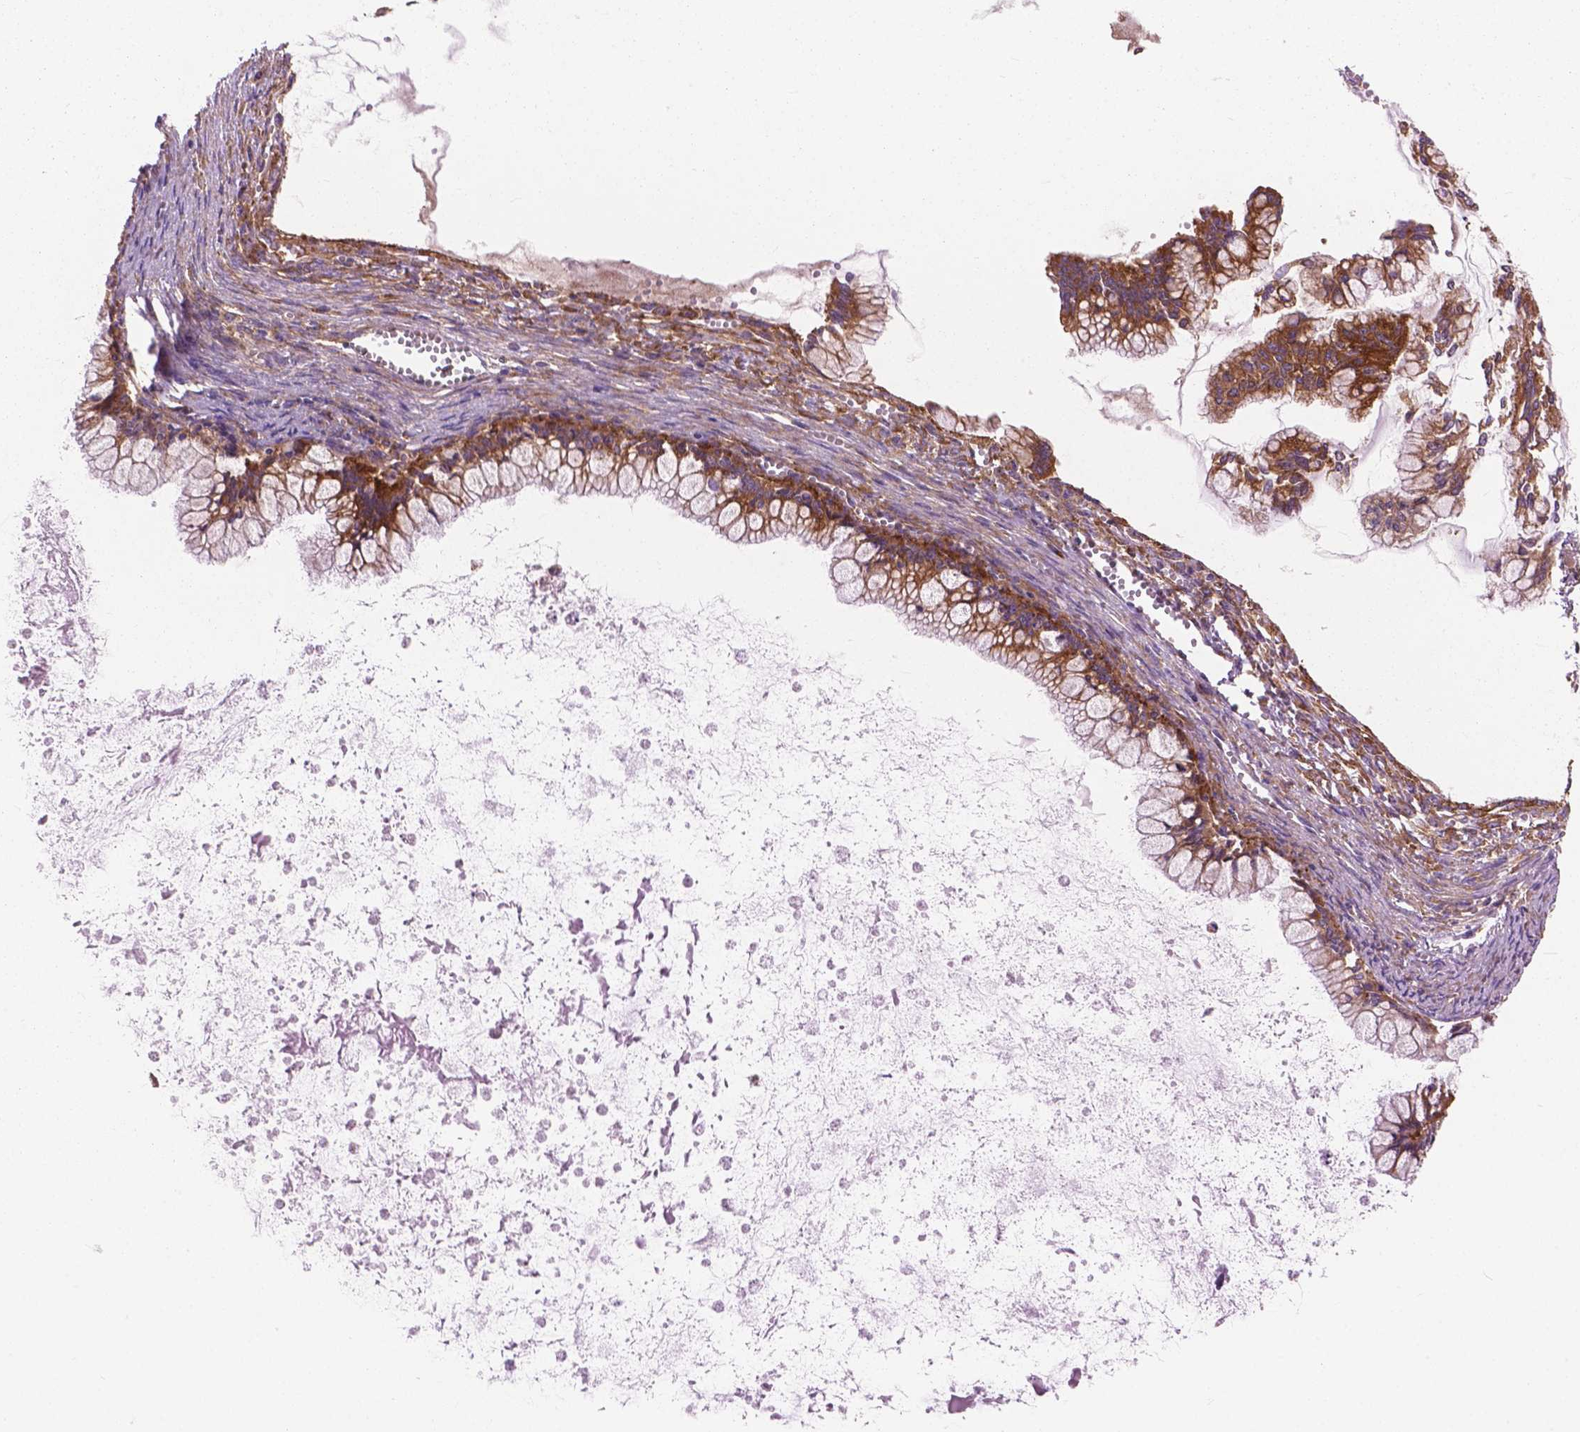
{"staining": {"intensity": "moderate", "quantity": ">75%", "location": "cytoplasmic/membranous"}, "tissue": "ovarian cancer", "cell_type": "Tumor cells", "image_type": "cancer", "snomed": [{"axis": "morphology", "description": "Cystadenocarcinoma, mucinous, NOS"}, {"axis": "topography", "description": "Ovary"}], "caption": "Human ovarian cancer stained with a brown dye shows moderate cytoplasmic/membranous positive staining in approximately >75% of tumor cells.", "gene": "RPL37A", "patient": {"sex": "female", "age": 67}}